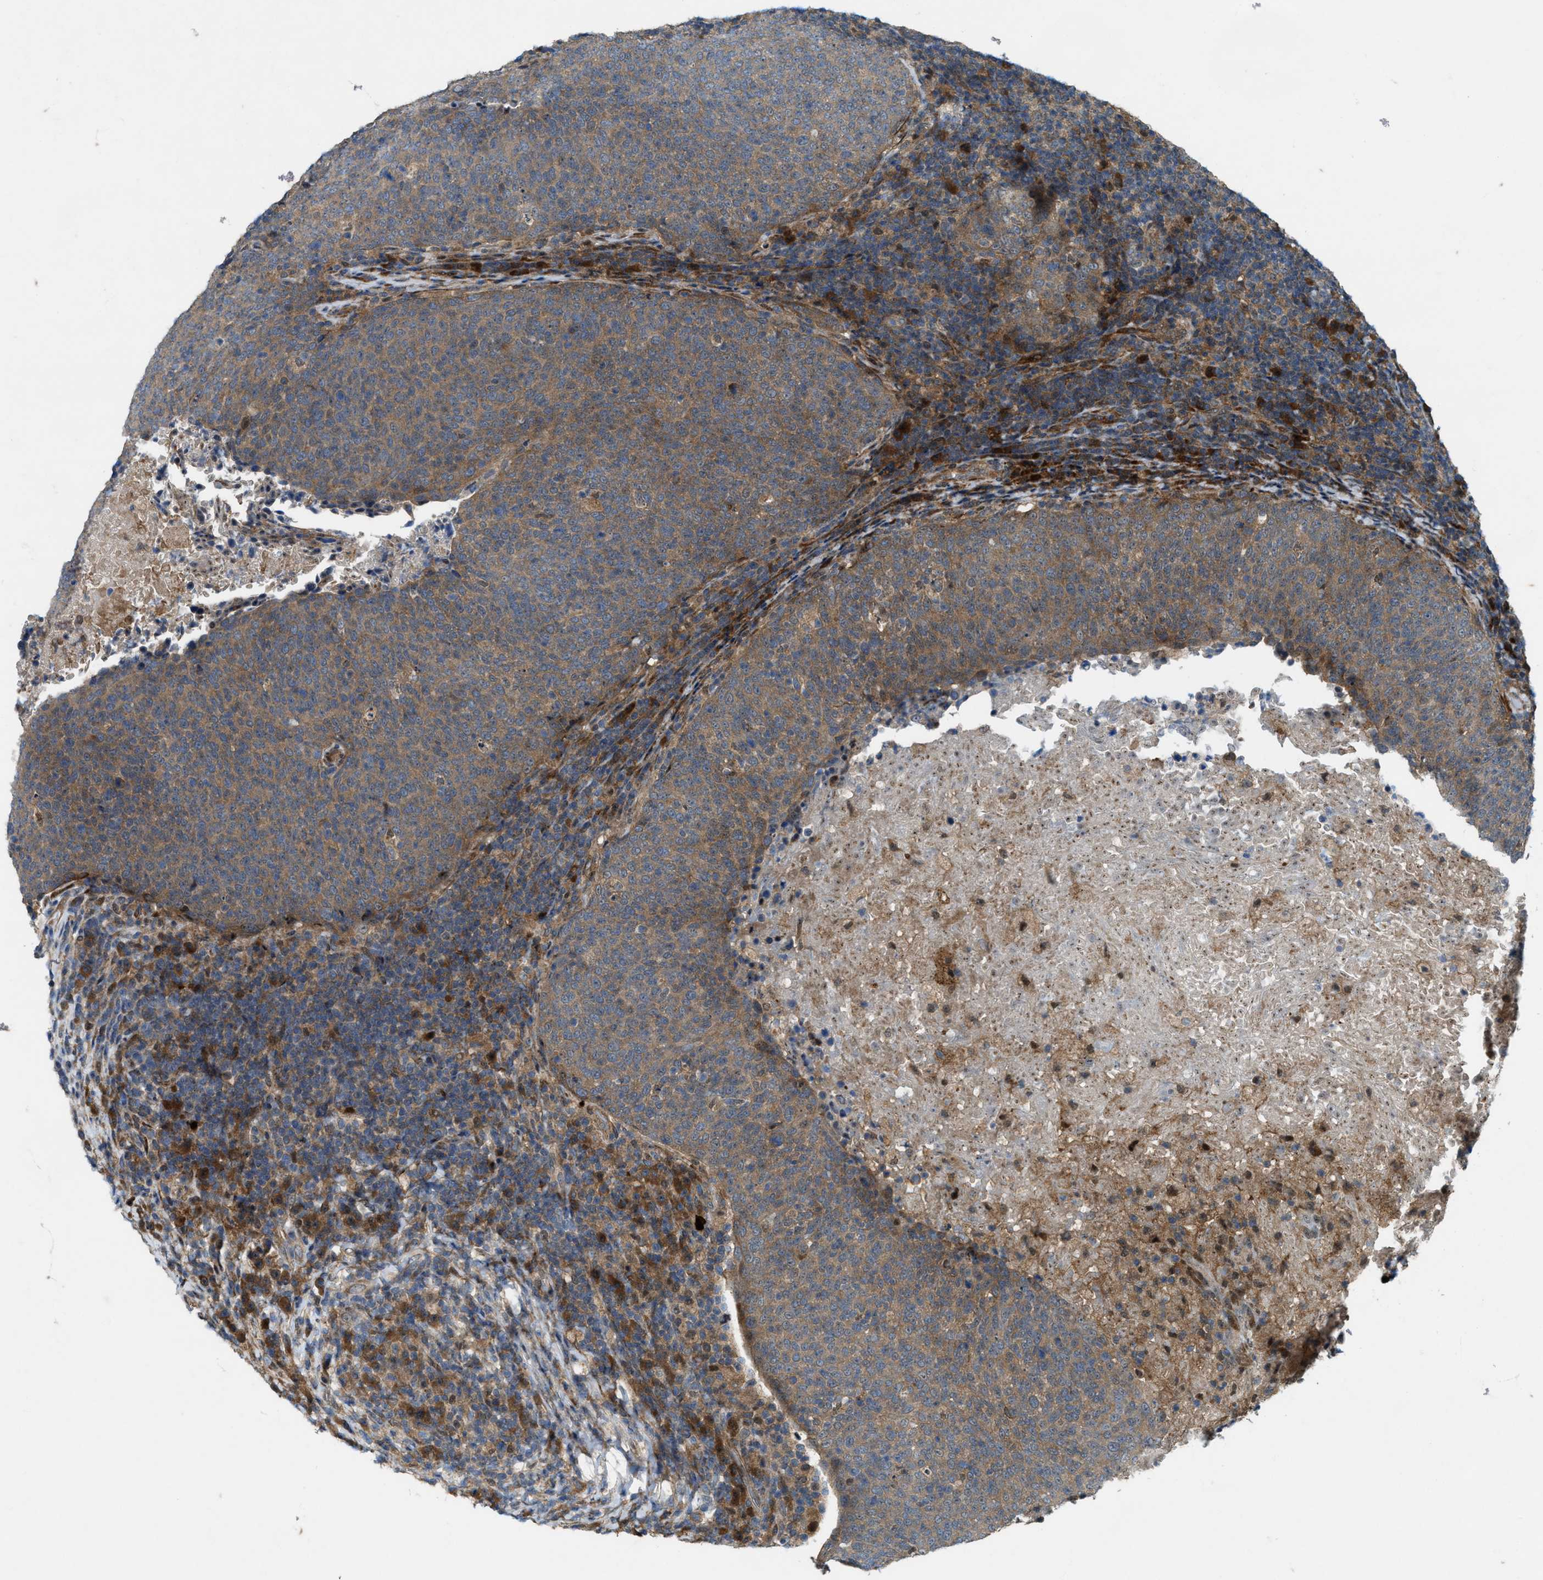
{"staining": {"intensity": "moderate", "quantity": ">75%", "location": "cytoplasmic/membranous"}, "tissue": "head and neck cancer", "cell_type": "Tumor cells", "image_type": "cancer", "snomed": [{"axis": "morphology", "description": "Squamous cell carcinoma, NOS"}, {"axis": "morphology", "description": "Squamous cell carcinoma, metastatic, NOS"}, {"axis": "topography", "description": "Lymph node"}, {"axis": "topography", "description": "Head-Neck"}], "caption": "DAB immunohistochemical staining of human head and neck cancer (squamous cell carcinoma) shows moderate cytoplasmic/membranous protein expression in about >75% of tumor cells.", "gene": "LRRC72", "patient": {"sex": "male", "age": 62}}